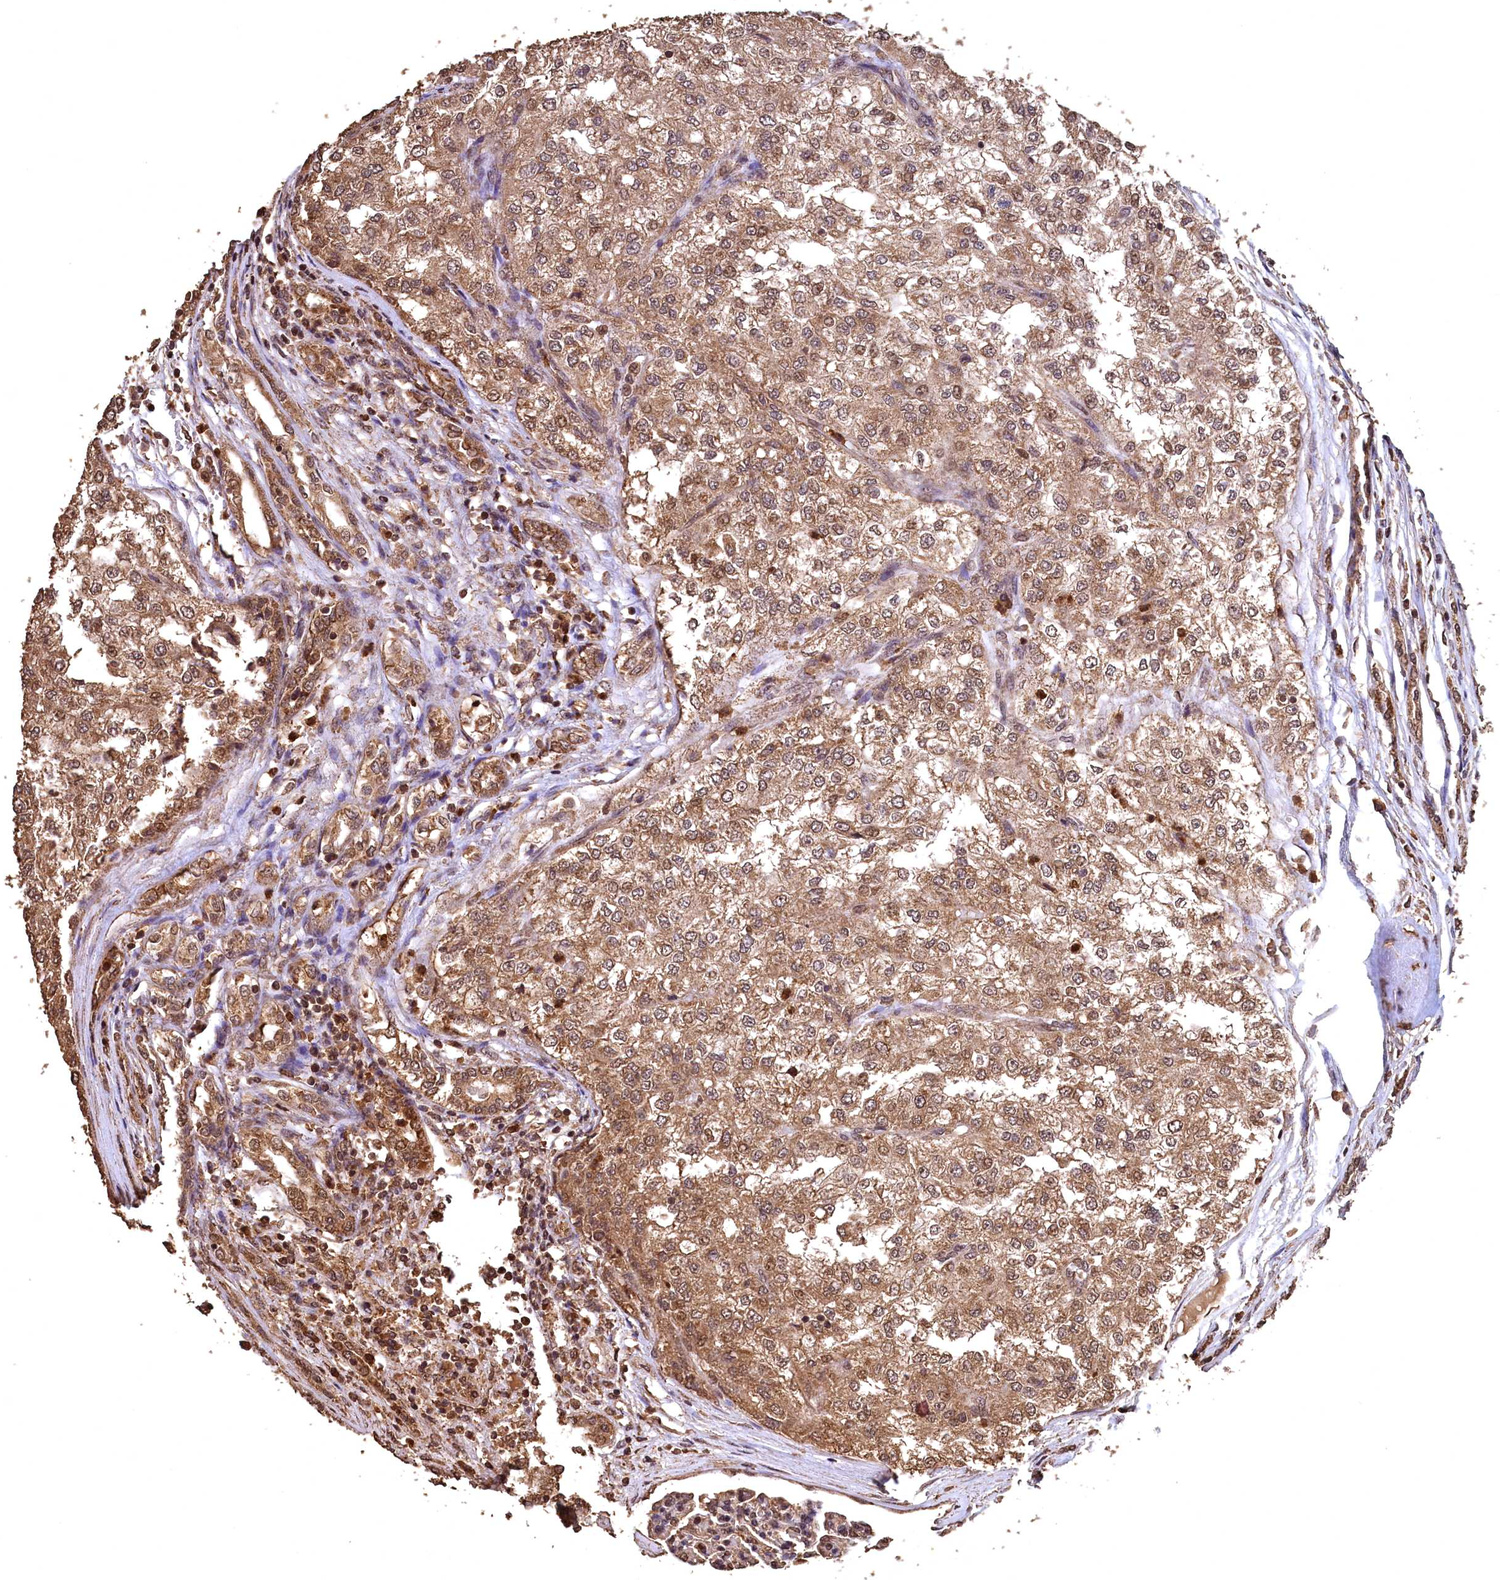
{"staining": {"intensity": "moderate", "quantity": ">75%", "location": "cytoplasmic/membranous,nuclear"}, "tissue": "renal cancer", "cell_type": "Tumor cells", "image_type": "cancer", "snomed": [{"axis": "morphology", "description": "Adenocarcinoma, NOS"}, {"axis": "topography", "description": "Kidney"}], "caption": "Tumor cells exhibit moderate cytoplasmic/membranous and nuclear positivity in approximately >75% of cells in renal cancer (adenocarcinoma).", "gene": "CEP57L1", "patient": {"sex": "female", "age": 54}}